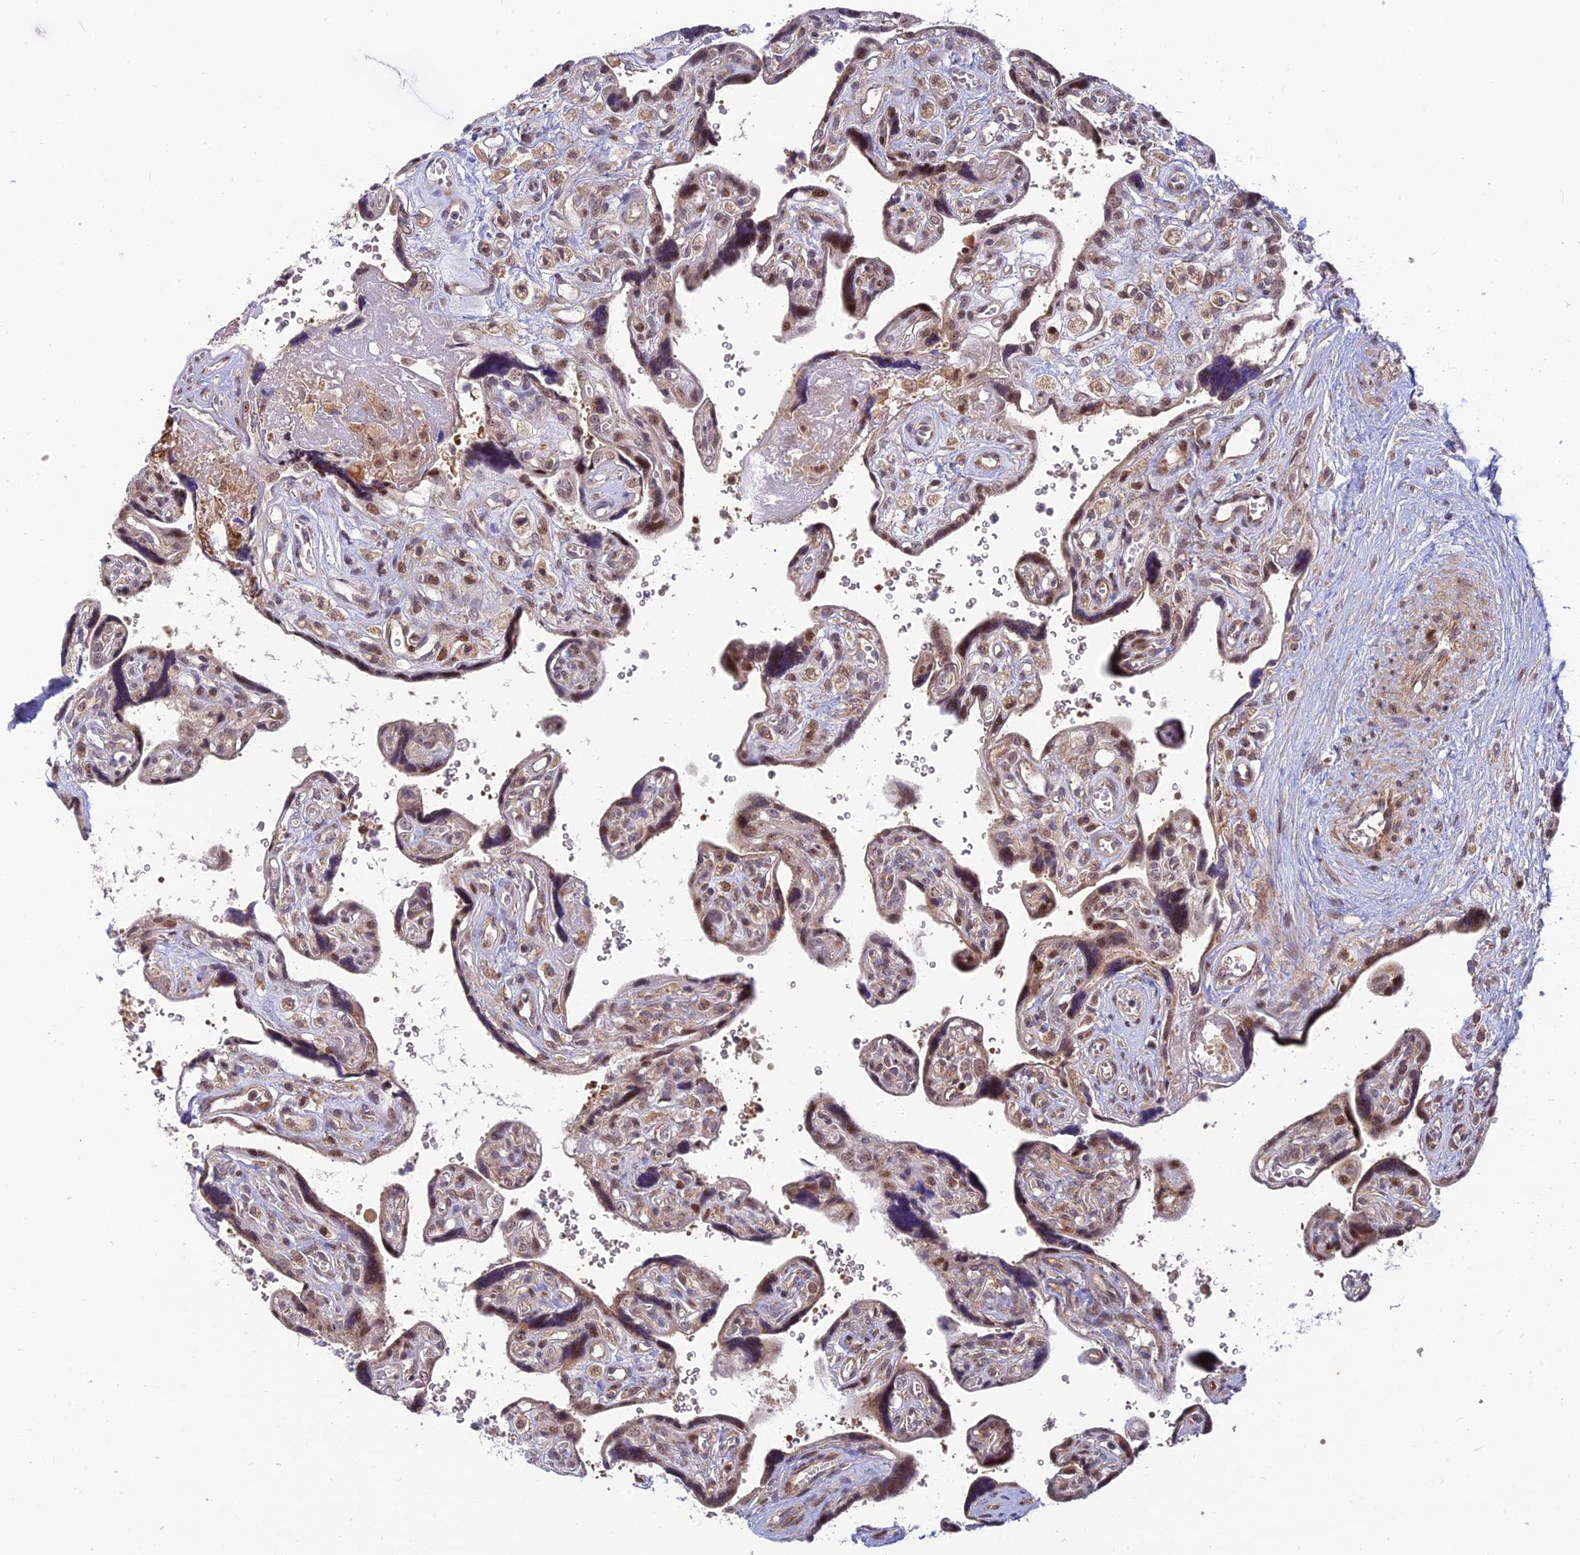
{"staining": {"intensity": "strong", "quantity": "25%-75%", "location": "cytoplasmic/membranous,nuclear"}, "tissue": "placenta", "cell_type": "Trophoblastic cells", "image_type": "normal", "snomed": [{"axis": "morphology", "description": "Normal tissue, NOS"}, {"axis": "topography", "description": "Placenta"}], "caption": "A photomicrograph of placenta stained for a protein displays strong cytoplasmic/membranous,nuclear brown staining in trophoblastic cells.", "gene": "UFSP2", "patient": {"sex": "female", "age": 39}}